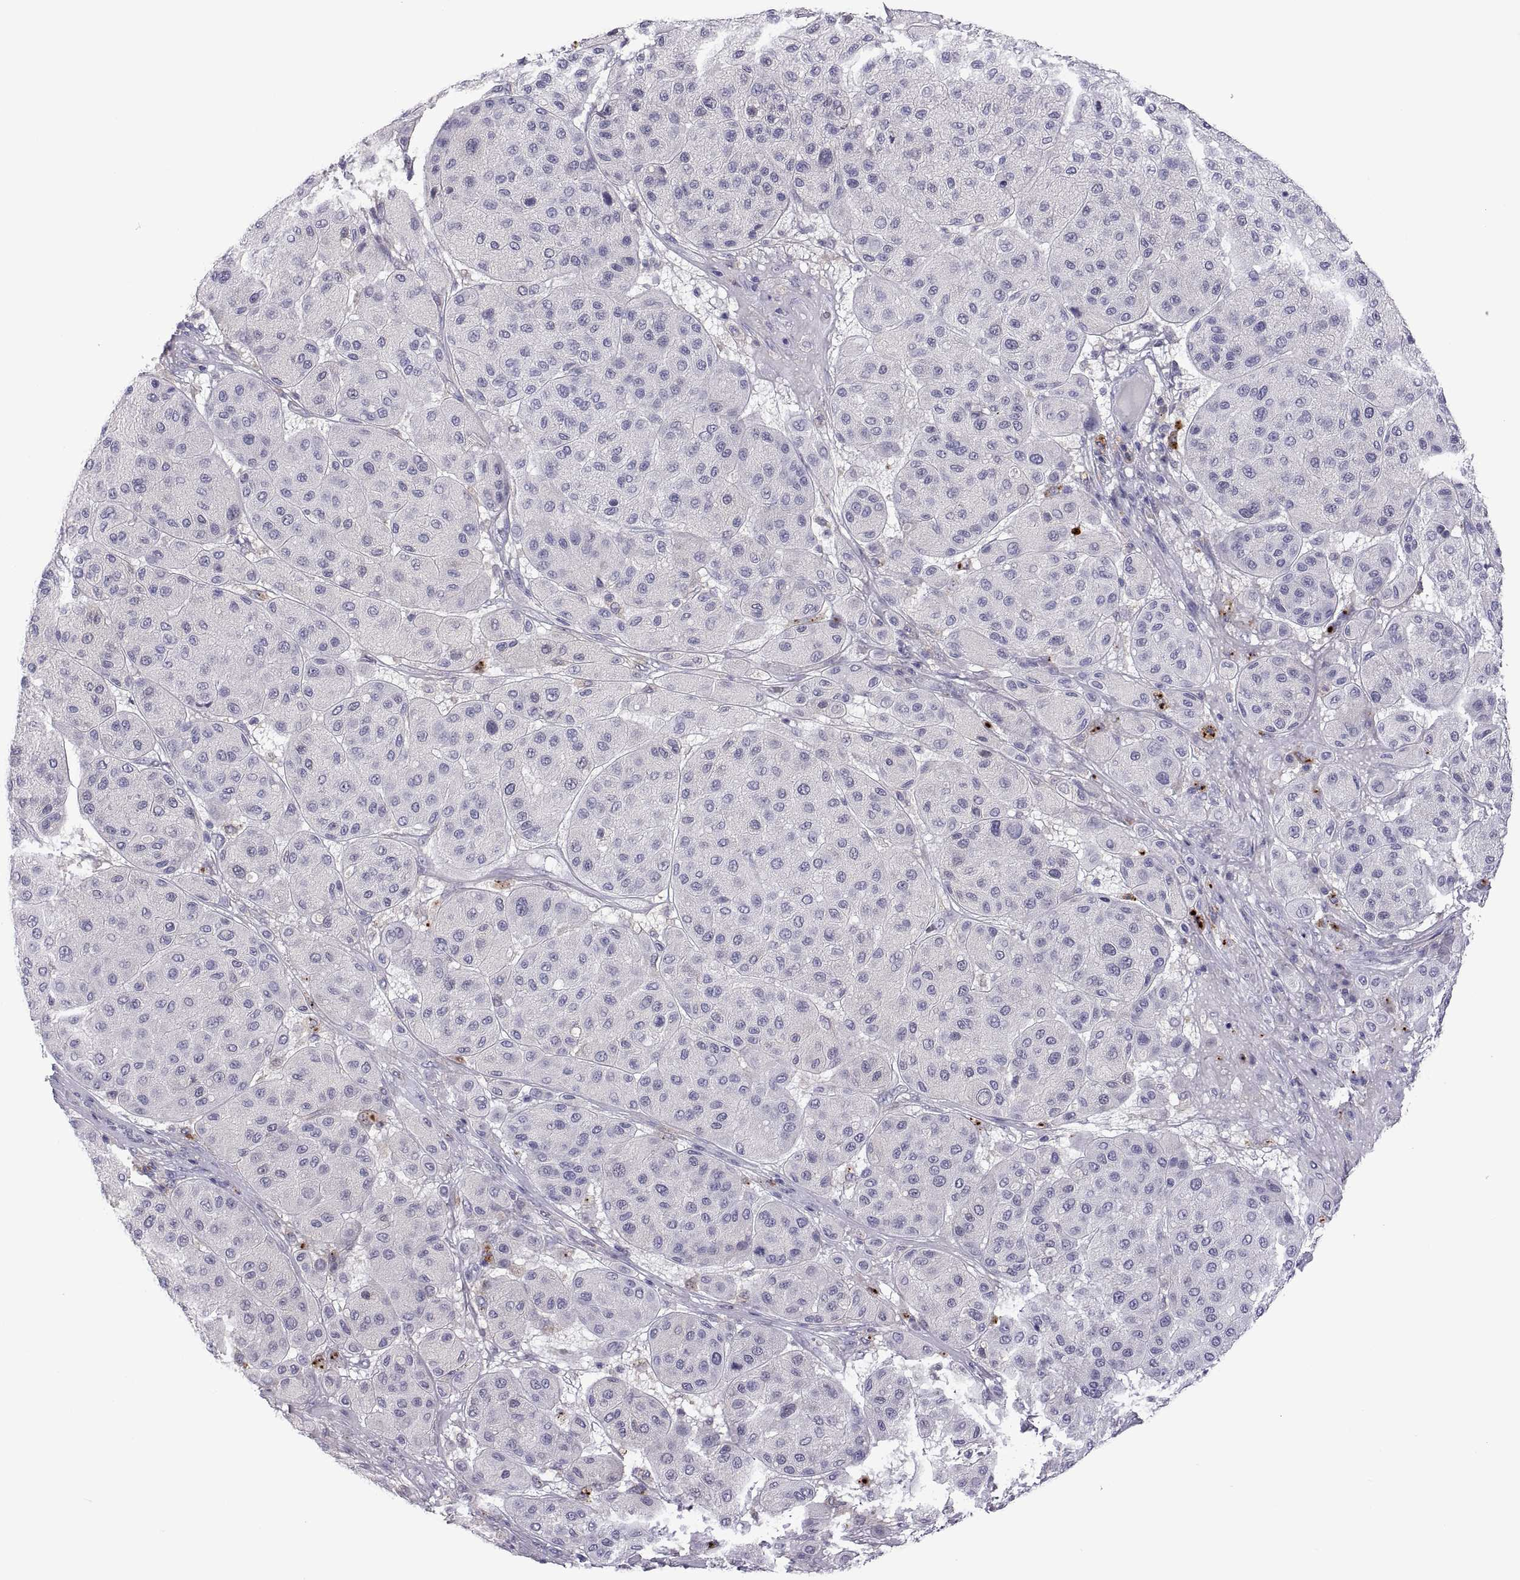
{"staining": {"intensity": "negative", "quantity": "none", "location": "none"}, "tissue": "melanoma", "cell_type": "Tumor cells", "image_type": "cancer", "snomed": [{"axis": "morphology", "description": "Malignant melanoma, Metastatic site"}, {"axis": "topography", "description": "Smooth muscle"}], "caption": "Malignant melanoma (metastatic site) was stained to show a protein in brown. There is no significant expression in tumor cells.", "gene": "RGS19", "patient": {"sex": "male", "age": 41}}